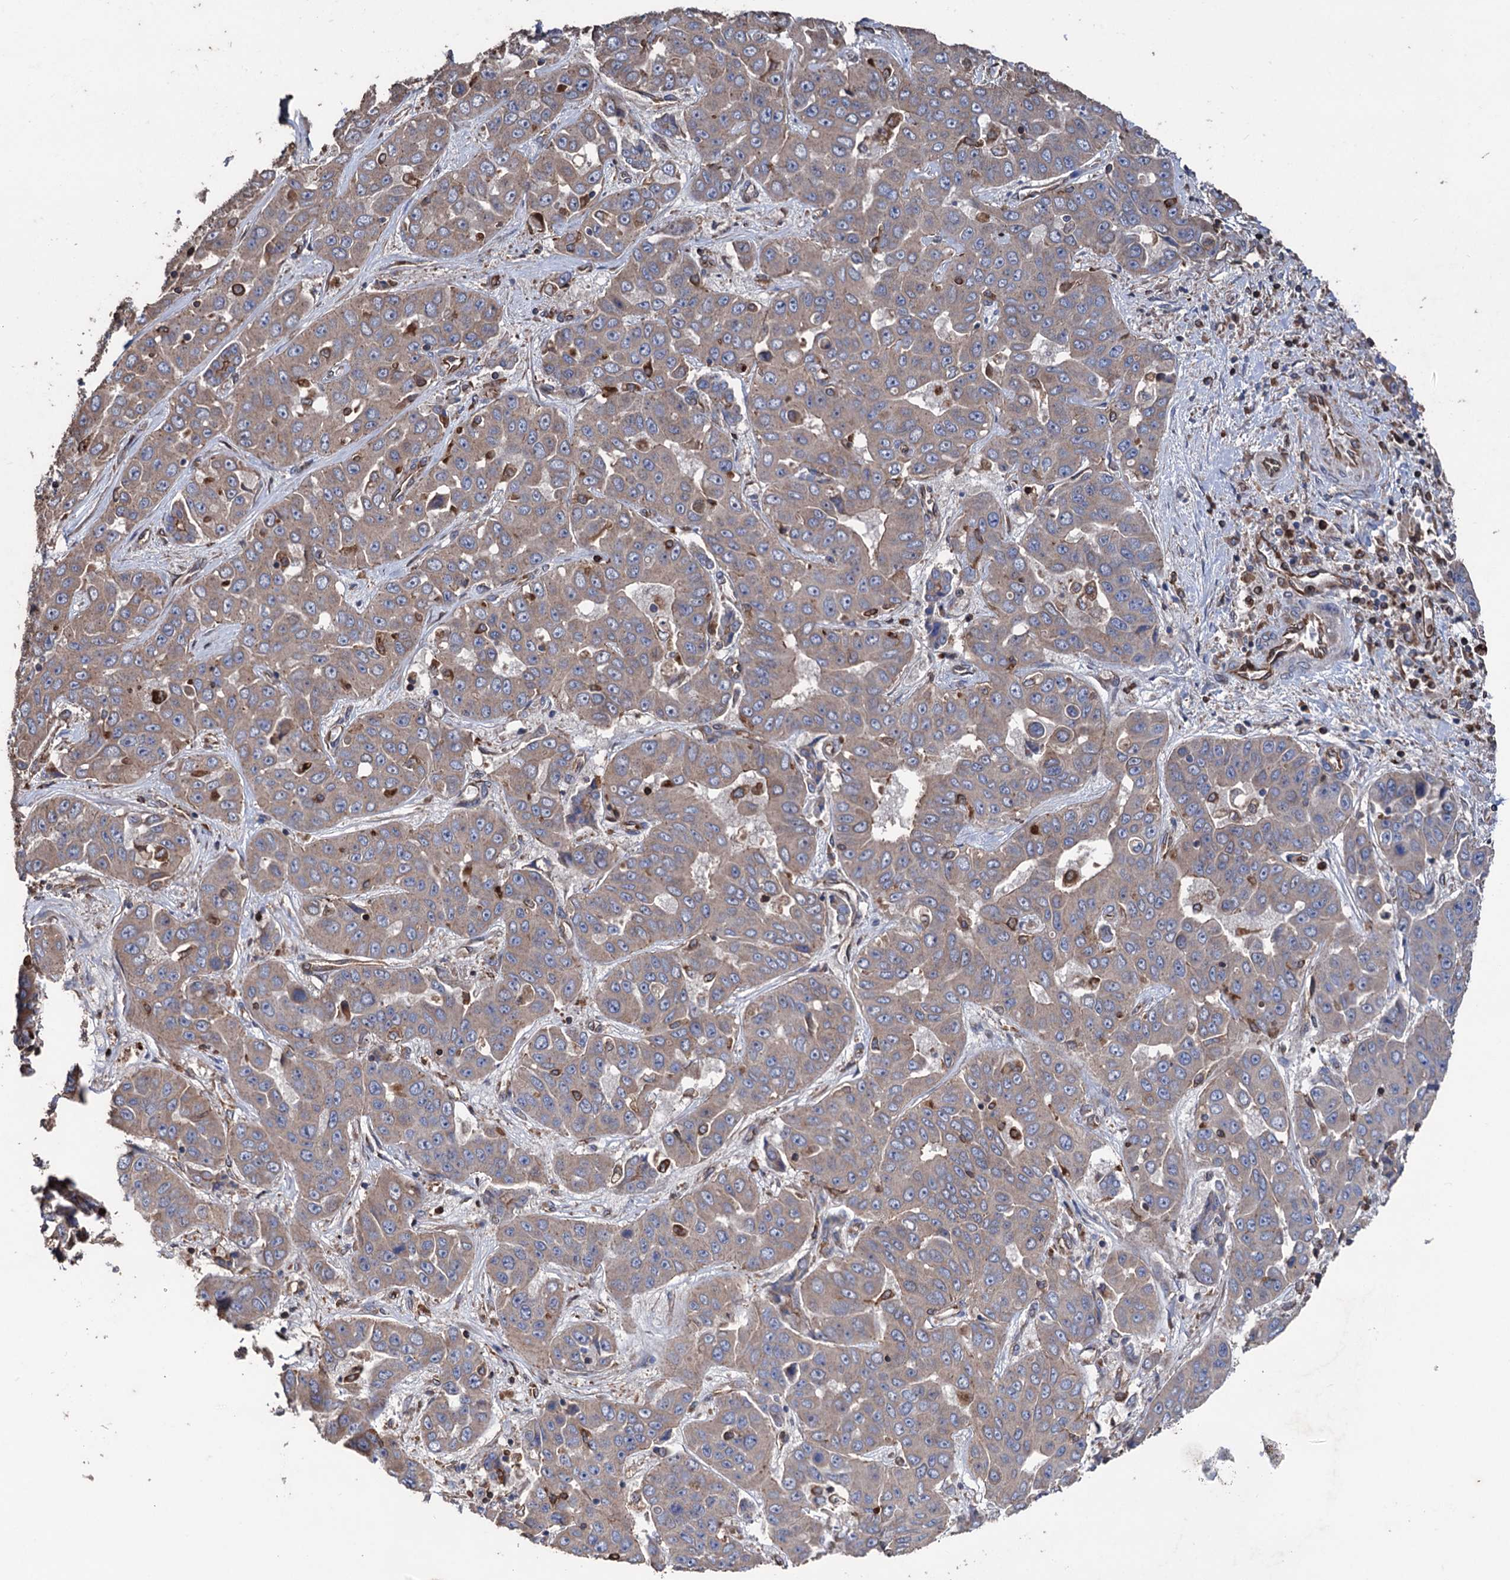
{"staining": {"intensity": "negative", "quantity": "none", "location": "none"}, "tissue": "liver cancer", "cell_type": "Tumor cells", "image_type": "cancer", "snomed": [{"axis": "morphology", "description": "Cholangiocarcinoma"}, {"axis": "topography", "description": "Liver"}], "caption": "High power microscopy photomicrograph of an immunohistochemistry image of liver cancer (cholangiocarcinoma), revealing no significant expression in tumor cells.", "gene": "STING1", "patient": {"sex": "female", "age": 52}}